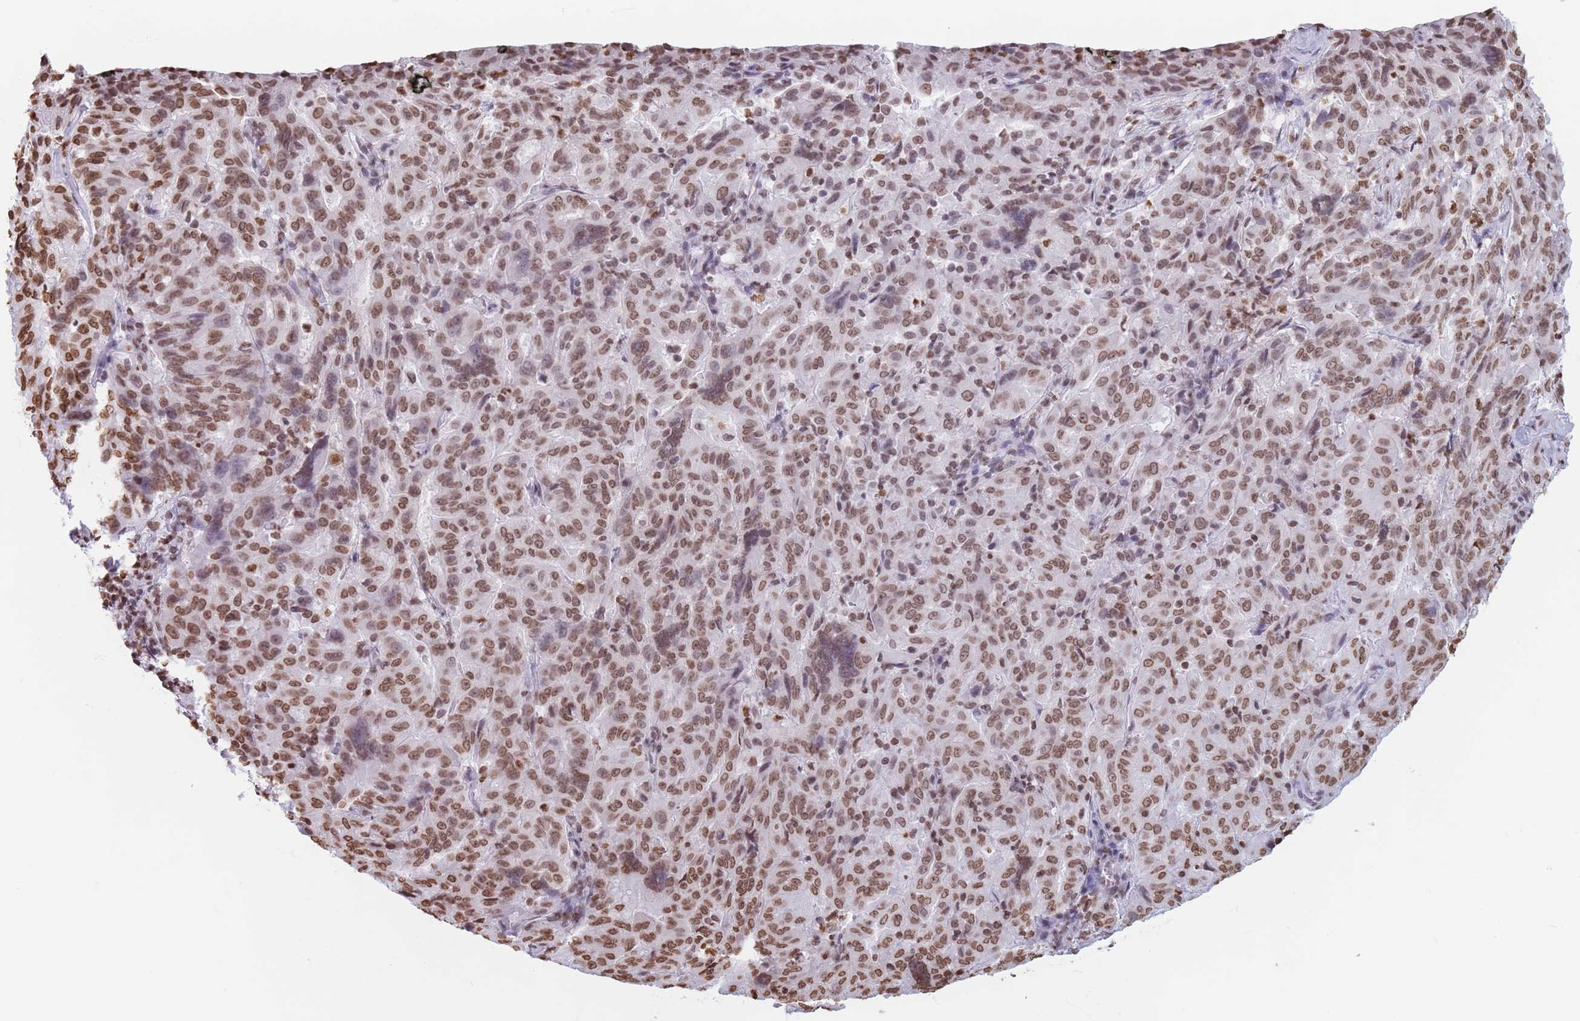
{"staining": {"intensity": "moderate", "quantity": ">75%", "location": "nuclear"}, "tissue": "pancreatic cancer", "cell_type": "Tumor cells", "image_type": "cancer", "snomed": [{"axis": "morphology", "description": "Adenocarcinoma, NOS"}, {"axis": "topography", "description": "Pancreas"}], "caption": "Immunohistochemistry (DAB (3,3'-diaminobenzidine)) staining of adenocarcinoma (pancreatic) exhibits moderate nuclear protein positivity in about >75% of tumor cells.", "gene": "RYK", "patient": {"sex": "male", "age": 63}}